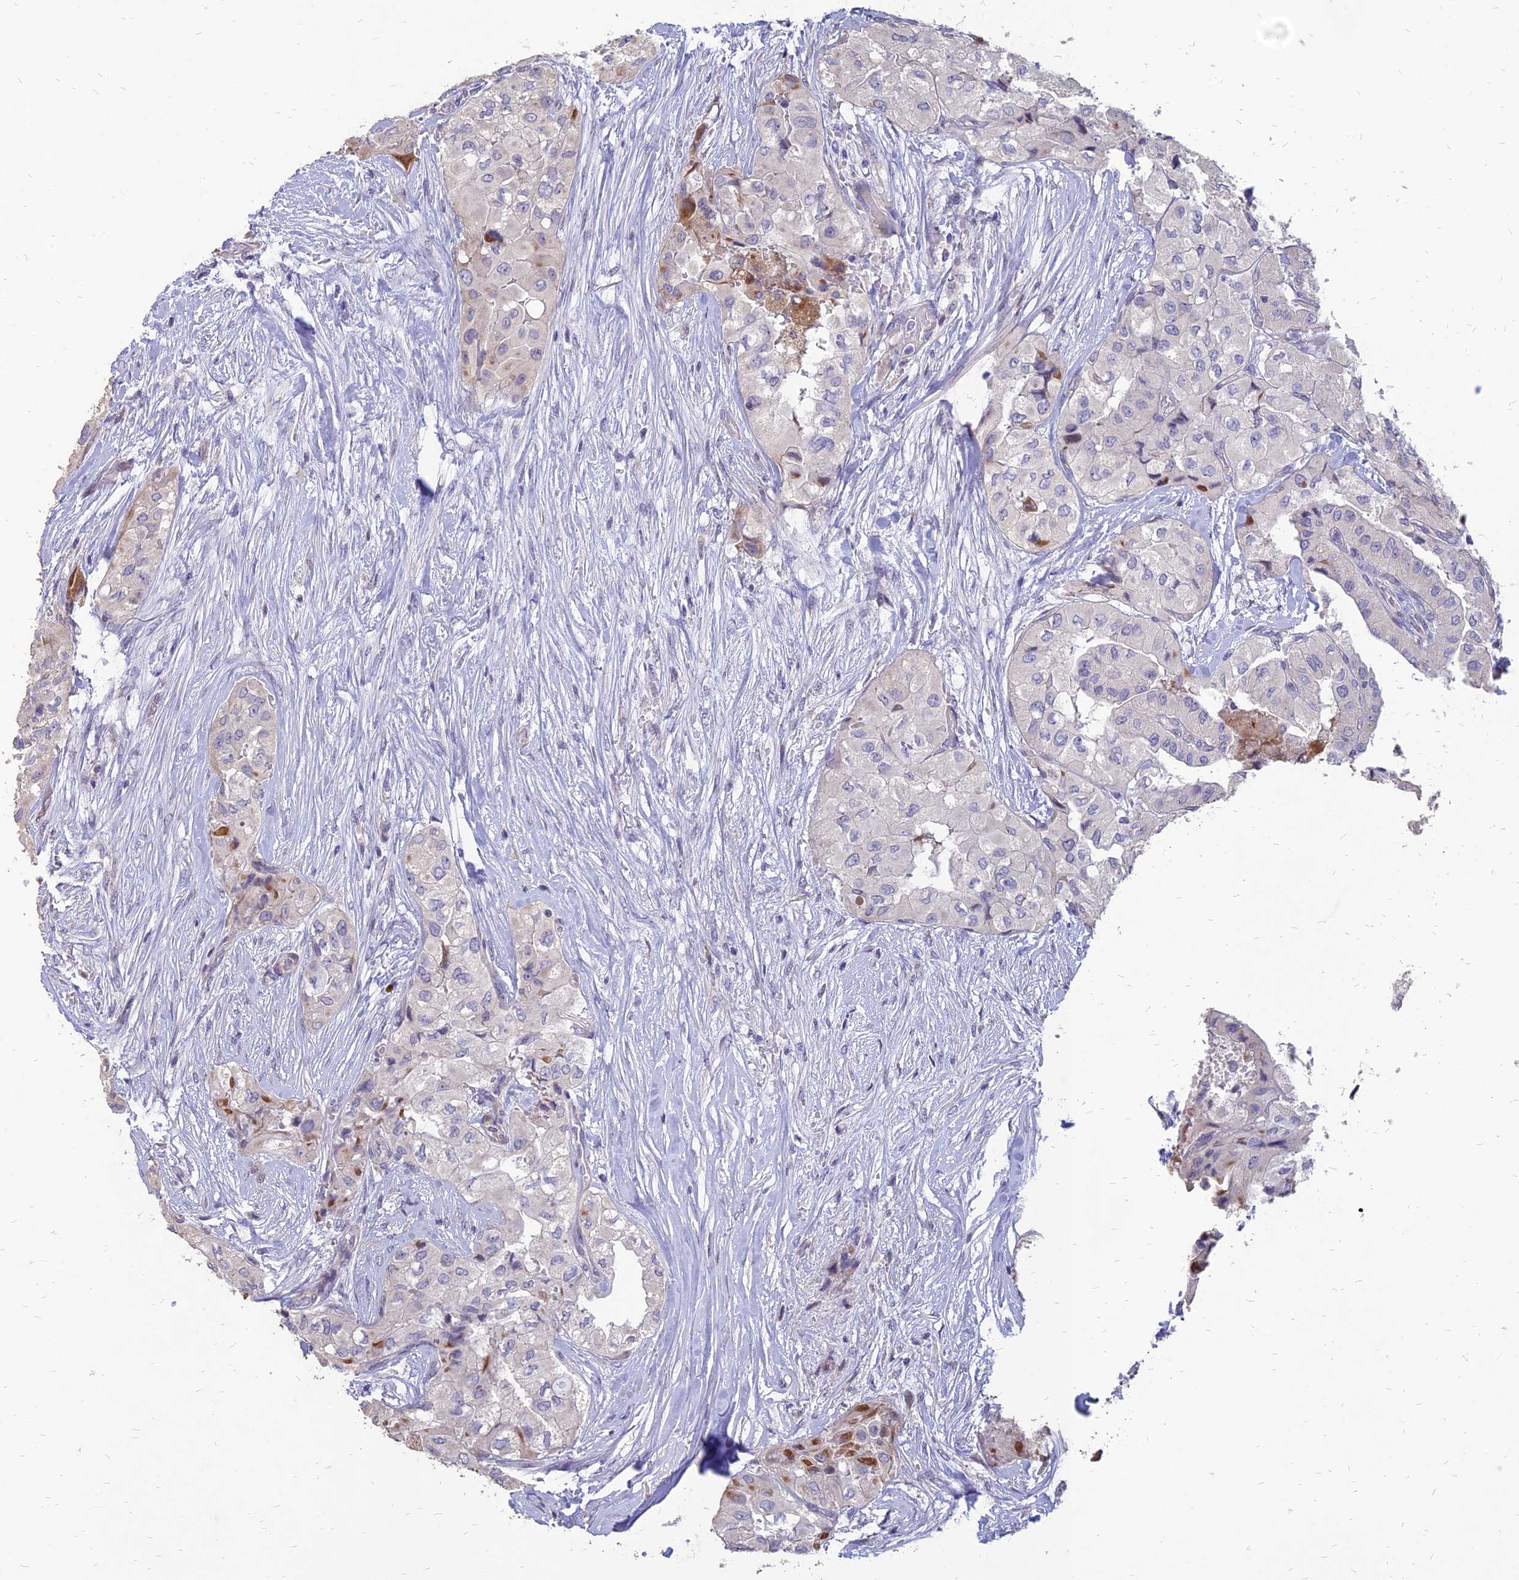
{"staining": {"intensity": "negative", "quantity": "none", "location": "none"}, "tissue": "thyroid cancer", "cell_type": "Tumor cells", "image_type": "cancer", "snomed": [{"axis": "morphology", "description": "Papillary adenocarcinoma, NOS"}, {"axis": "topography", "description": "Thyroid gland"}], "caption": "High magnification brightfield microscopy of thyroid papillary adenocarcinoma stained with DAB (brown) and counterstained with hematoxylin (blue): tumor cells show no significant expression.", "gene": "ST3GAL6", "patient": {"sex": "female", "age": 59}}